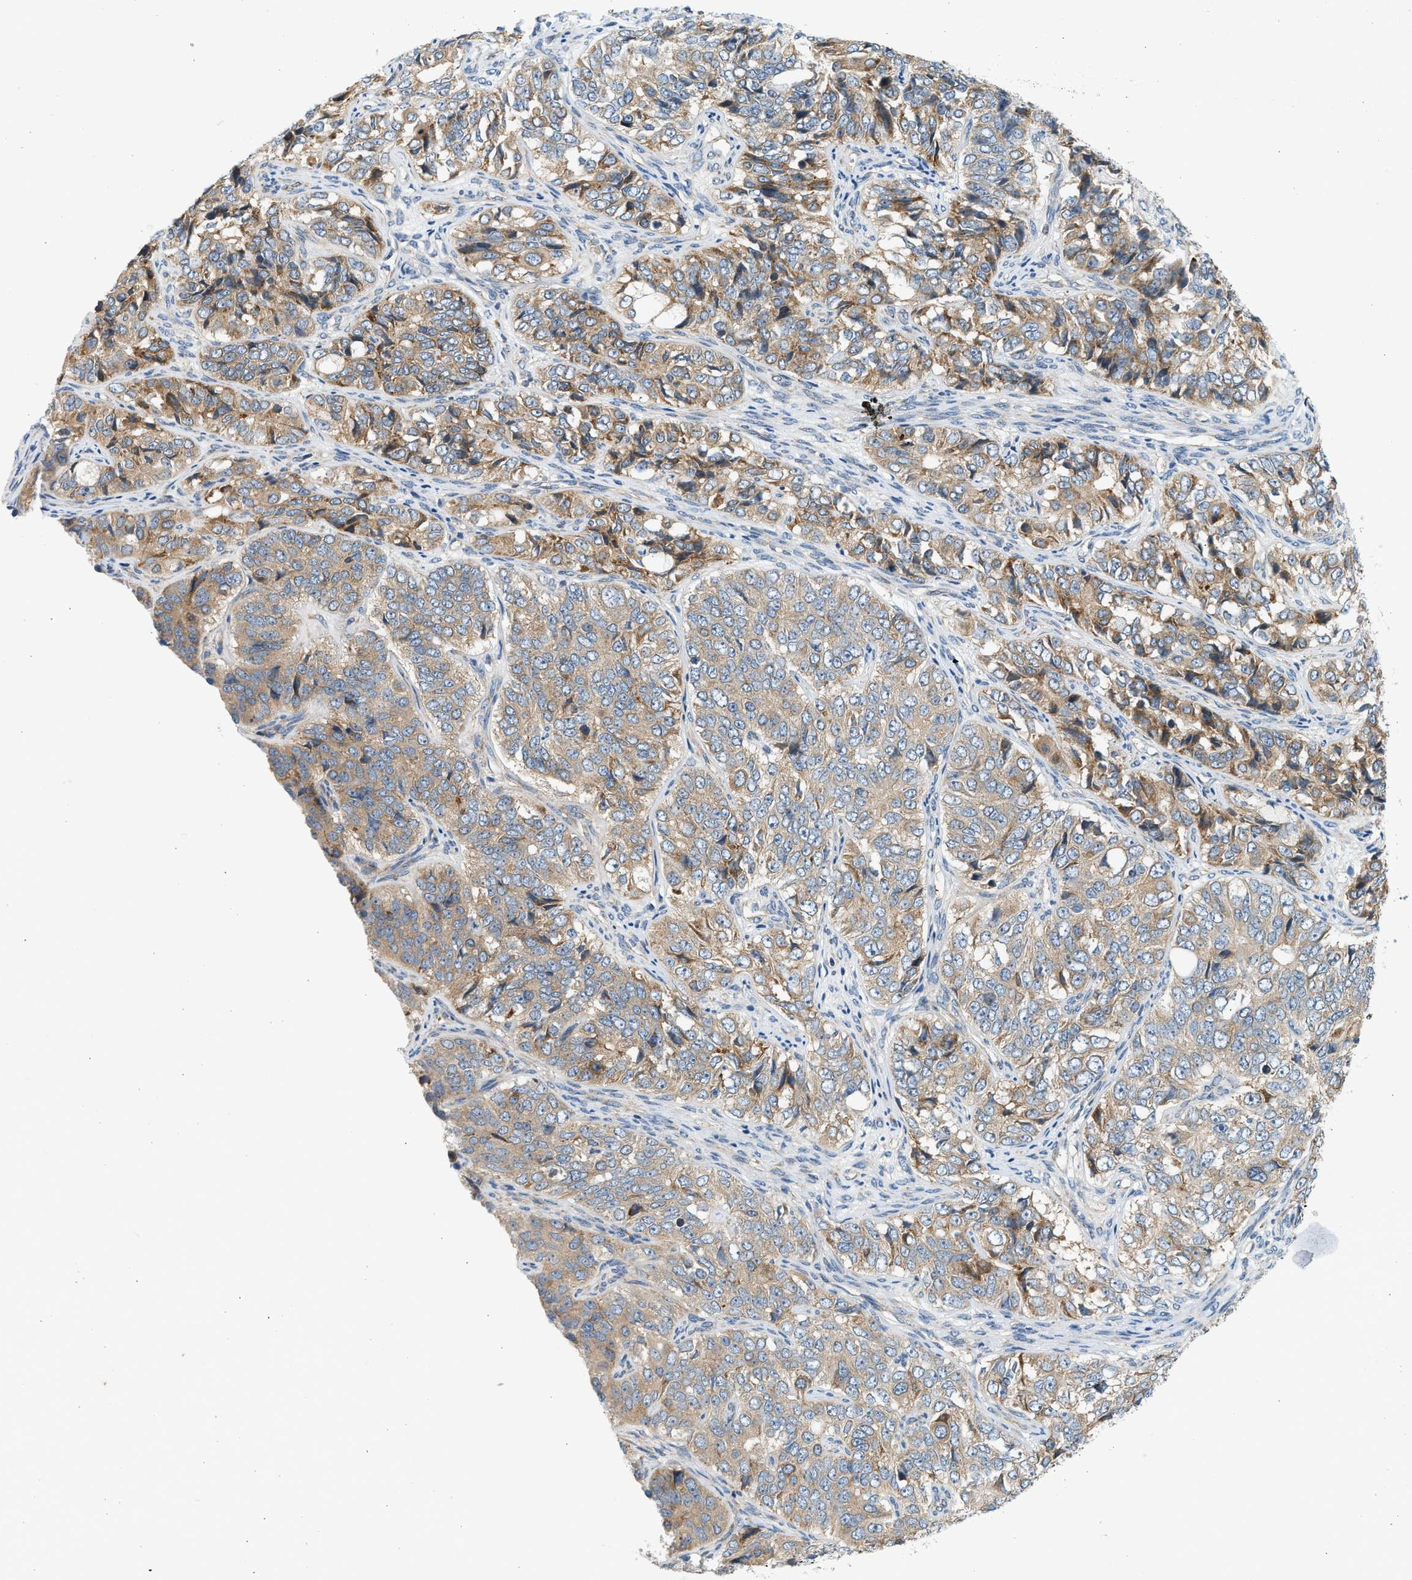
{"staining": {"intensity": "moderate", "quantity": ">75%", "location": "cytoplasmic/membranous"}, "tissue": "ovarian cancer", "cell_type": "Tumor cells", "image_type": "cancer", "snomed": [{"axis": "morphology", "description": "Carcinoma, endometroid"}, {"axis": "topography", "description": "Ovary"}], "caption": "Moderate cytoplasmic/membranous expression for a protein is seen in approximately >75% of tumor cells of ovarian cancer using immunohistochemistry (IHC).", "gene": "KDELR2", "patient": {"sex": "female", "age": 51}}